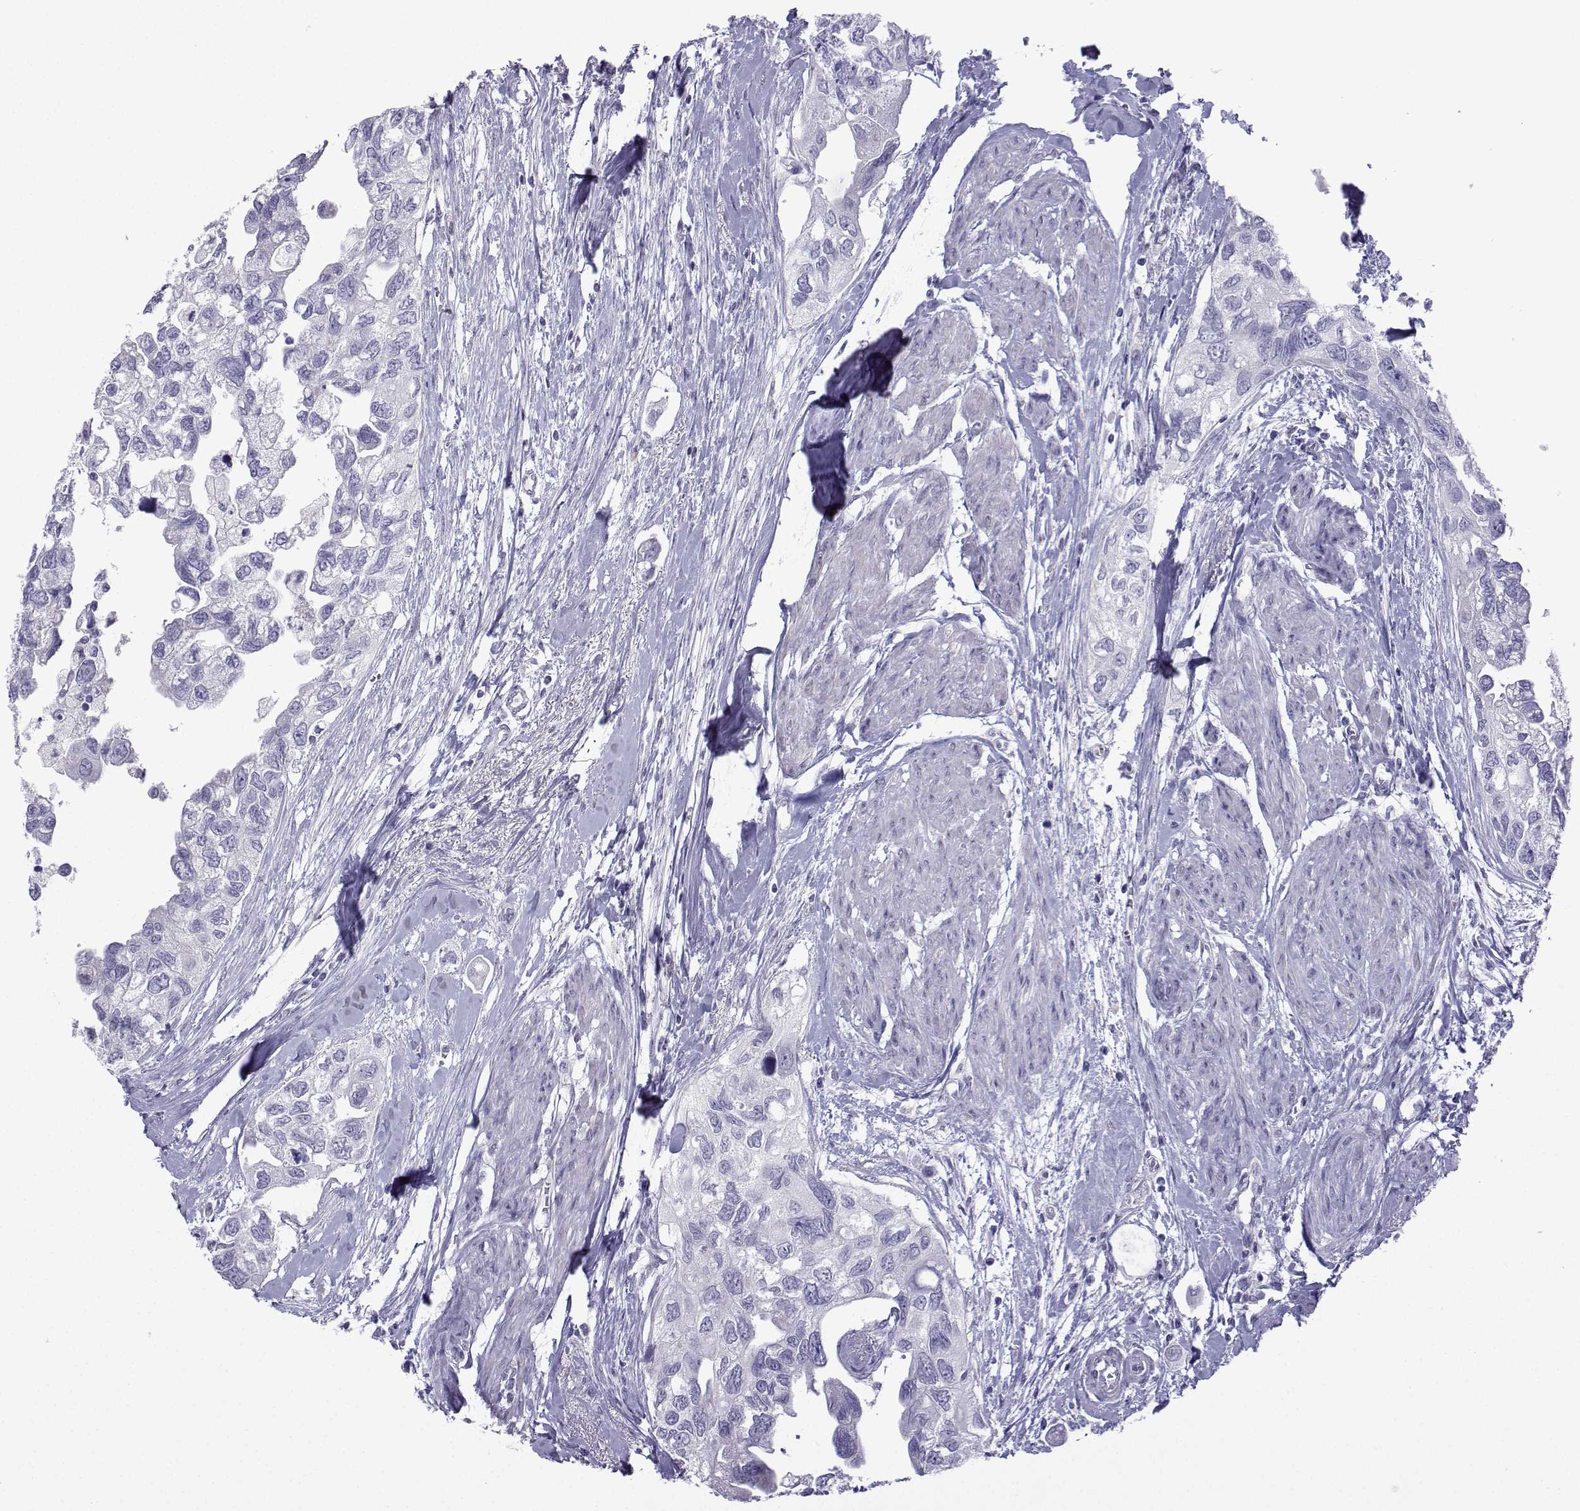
{"staining": {"intensity": "negative", "quantity": "none", "location": "none"}, "tissue": "urothelial cancer", "cell_type": "Tumor cells", "image_type": "cancer", "snomed": [{"axis": "morphology", "description": "Urothelial carcinoma, High grade"}, {"axis": "topography", "description": "Urinary bladder"}], "caption": "Tumor cells show no significant protein staining in urothelial cancer.", "gene": "CFAP70", "patient": {"sex": "male", "age": 59}}